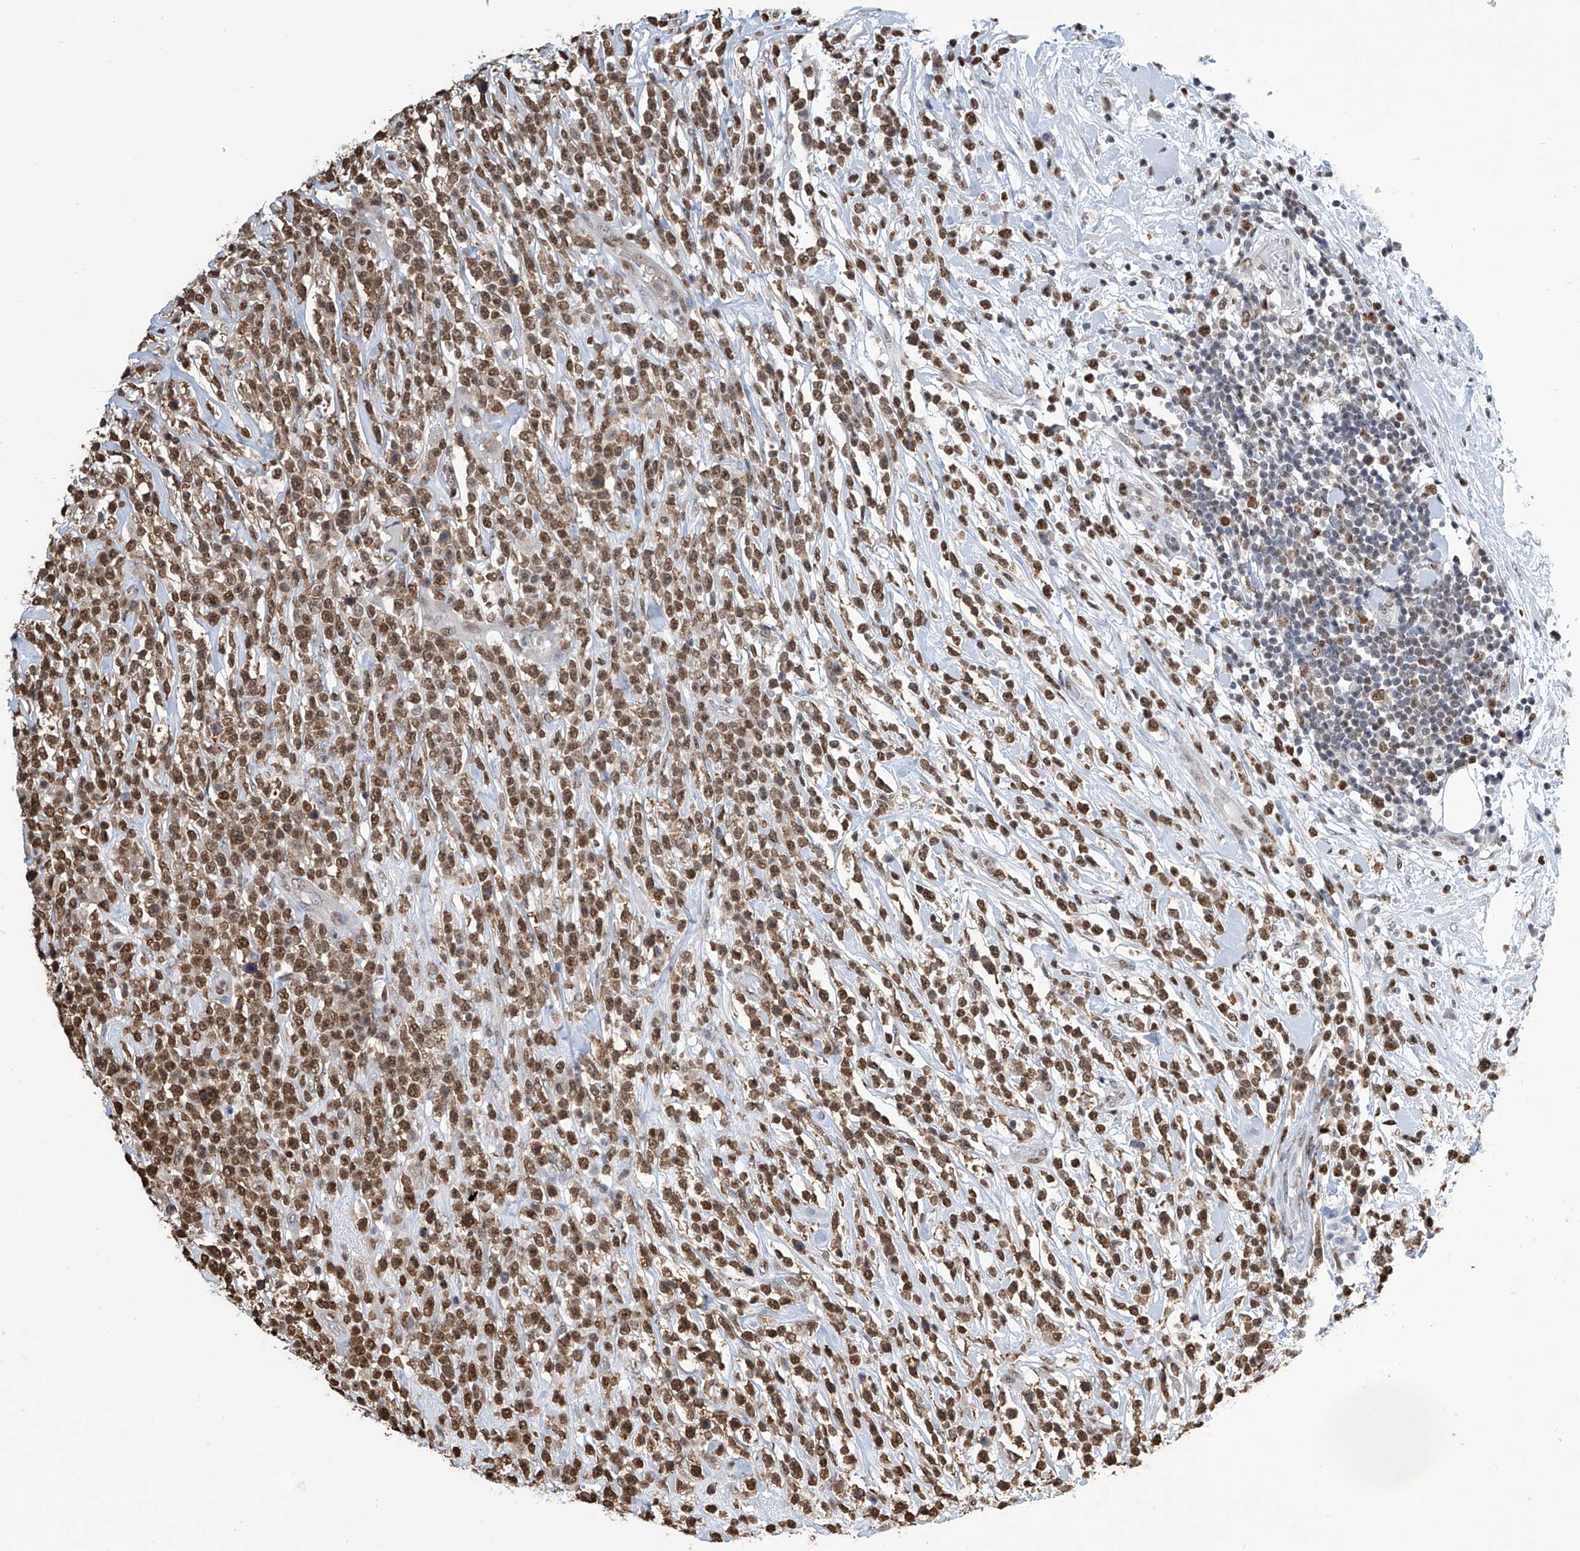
{"staining": {"intensity": "moderate", "quantity": ">75%", "location": "cytoplasmic/membranous,nuclear"}, "tissue": "lymphoma", "cell_type": "Tumor cells", "image_type": "cancer", "snomed": [{"axis": "morphology", "description": "Malignant lymphoma, non-Hodgkin's type, High grade"}, {"axis": "topography", "description": "Colon"}], "caption": "Moderate cytoplasmic/membranous and nuclear positivity for a protein is appreciated in about >75% of tumor cells of malignant lymphoma, non-Hodgkin's type (high-grade) using immunohistochemistry (IHC).", "gene": "SREBF2", "patient": {"sex": "female", "age": 53}}